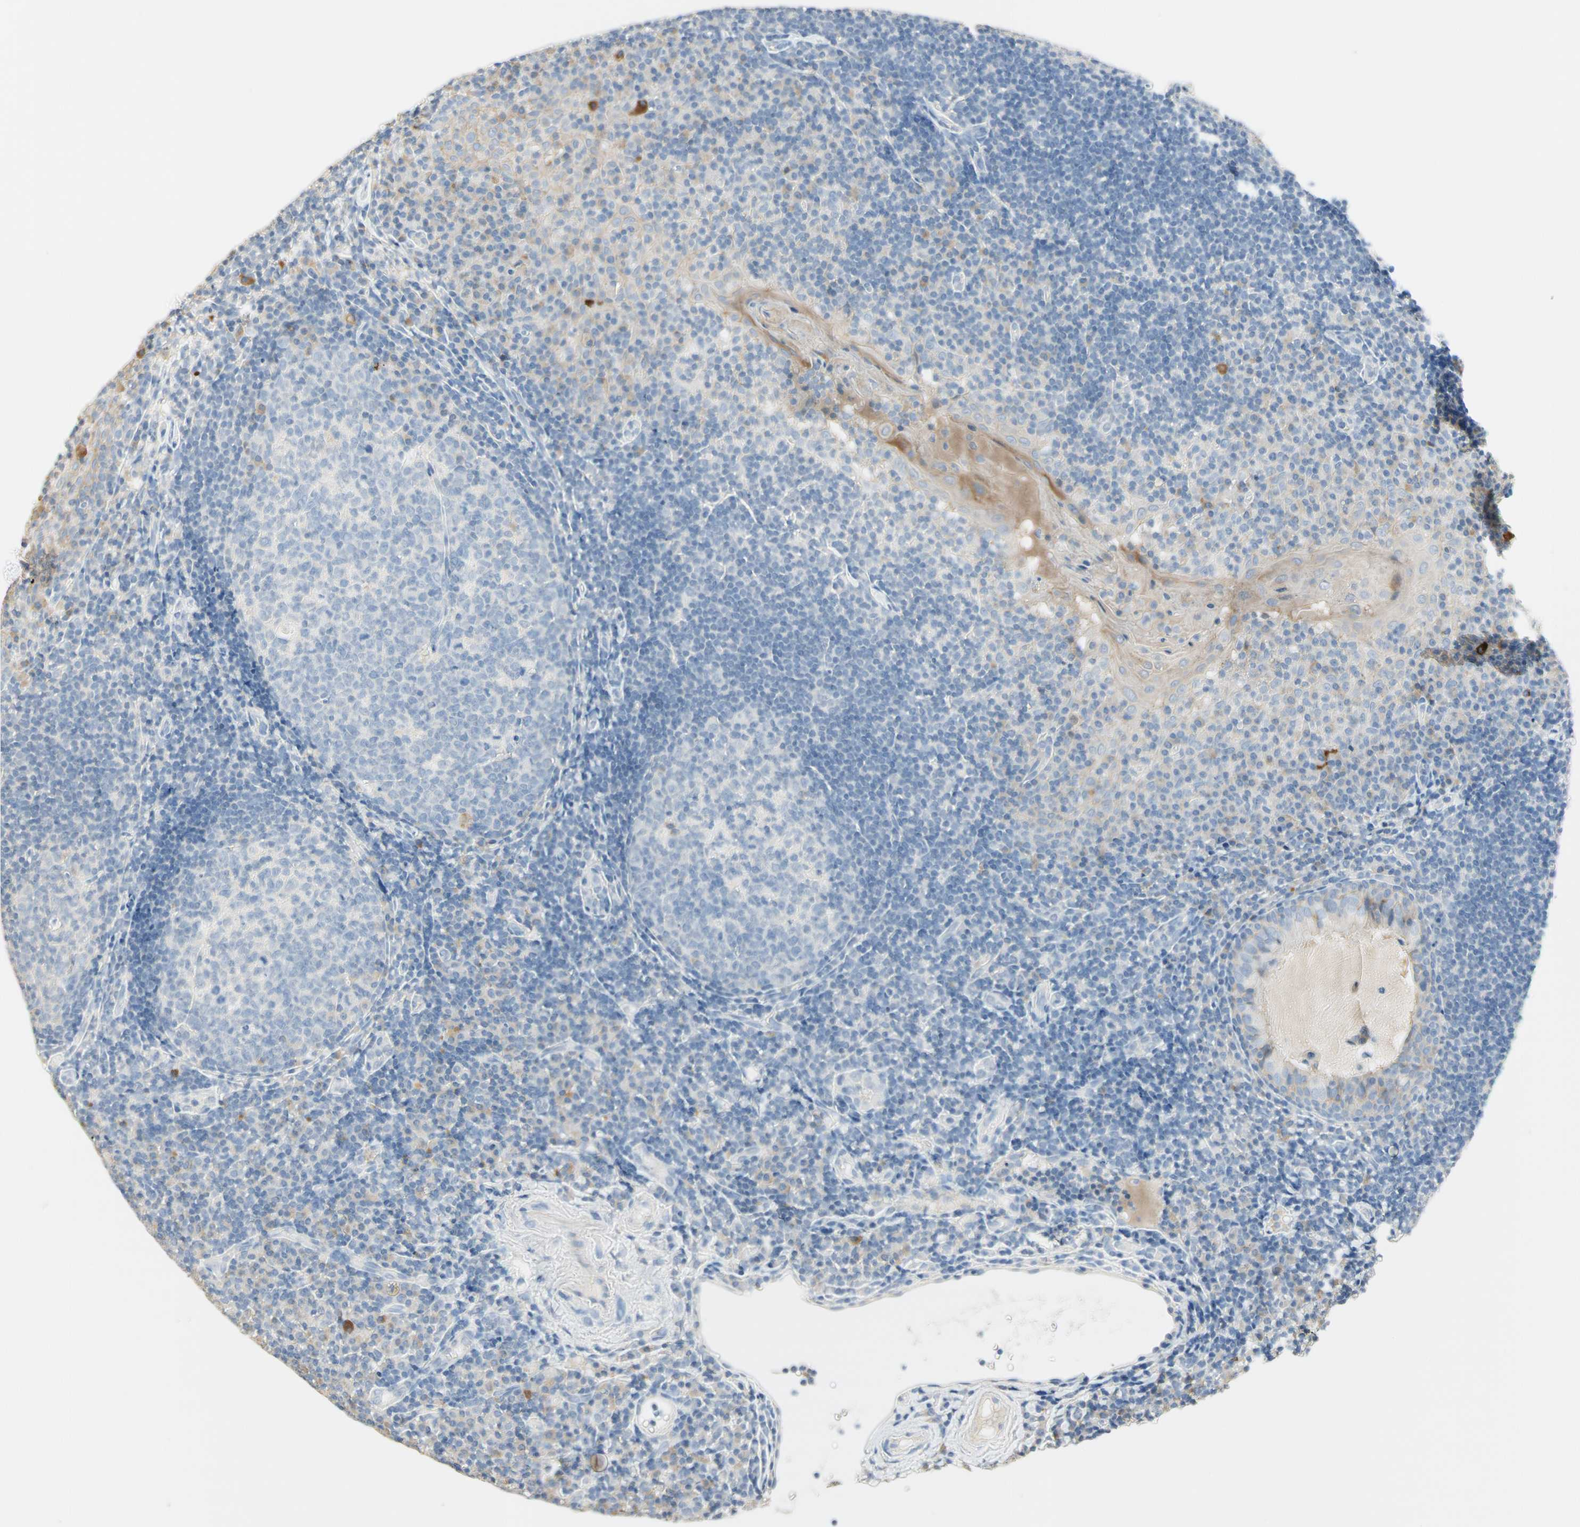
{"staining": {"intensity": "weak", "quantity": "<25%", "location": "cytoplasmic/membranous"}, "tissue": "tonsil", "cell_type": "Germinal center cells", "image_type": "normal", "snomed": [{"axis": "morphology", "description": "Normal tissue, NOS"}, {"axis": "topography", "description": "Tonsil"}], "caption": "A high-resolution micrograph shows immunohistochemistry staining of normal tonsil, which shows no significant staining in germinal center cells.", "gene": "NECTIN4", "patient": {"sex": "female", "age": 40}}